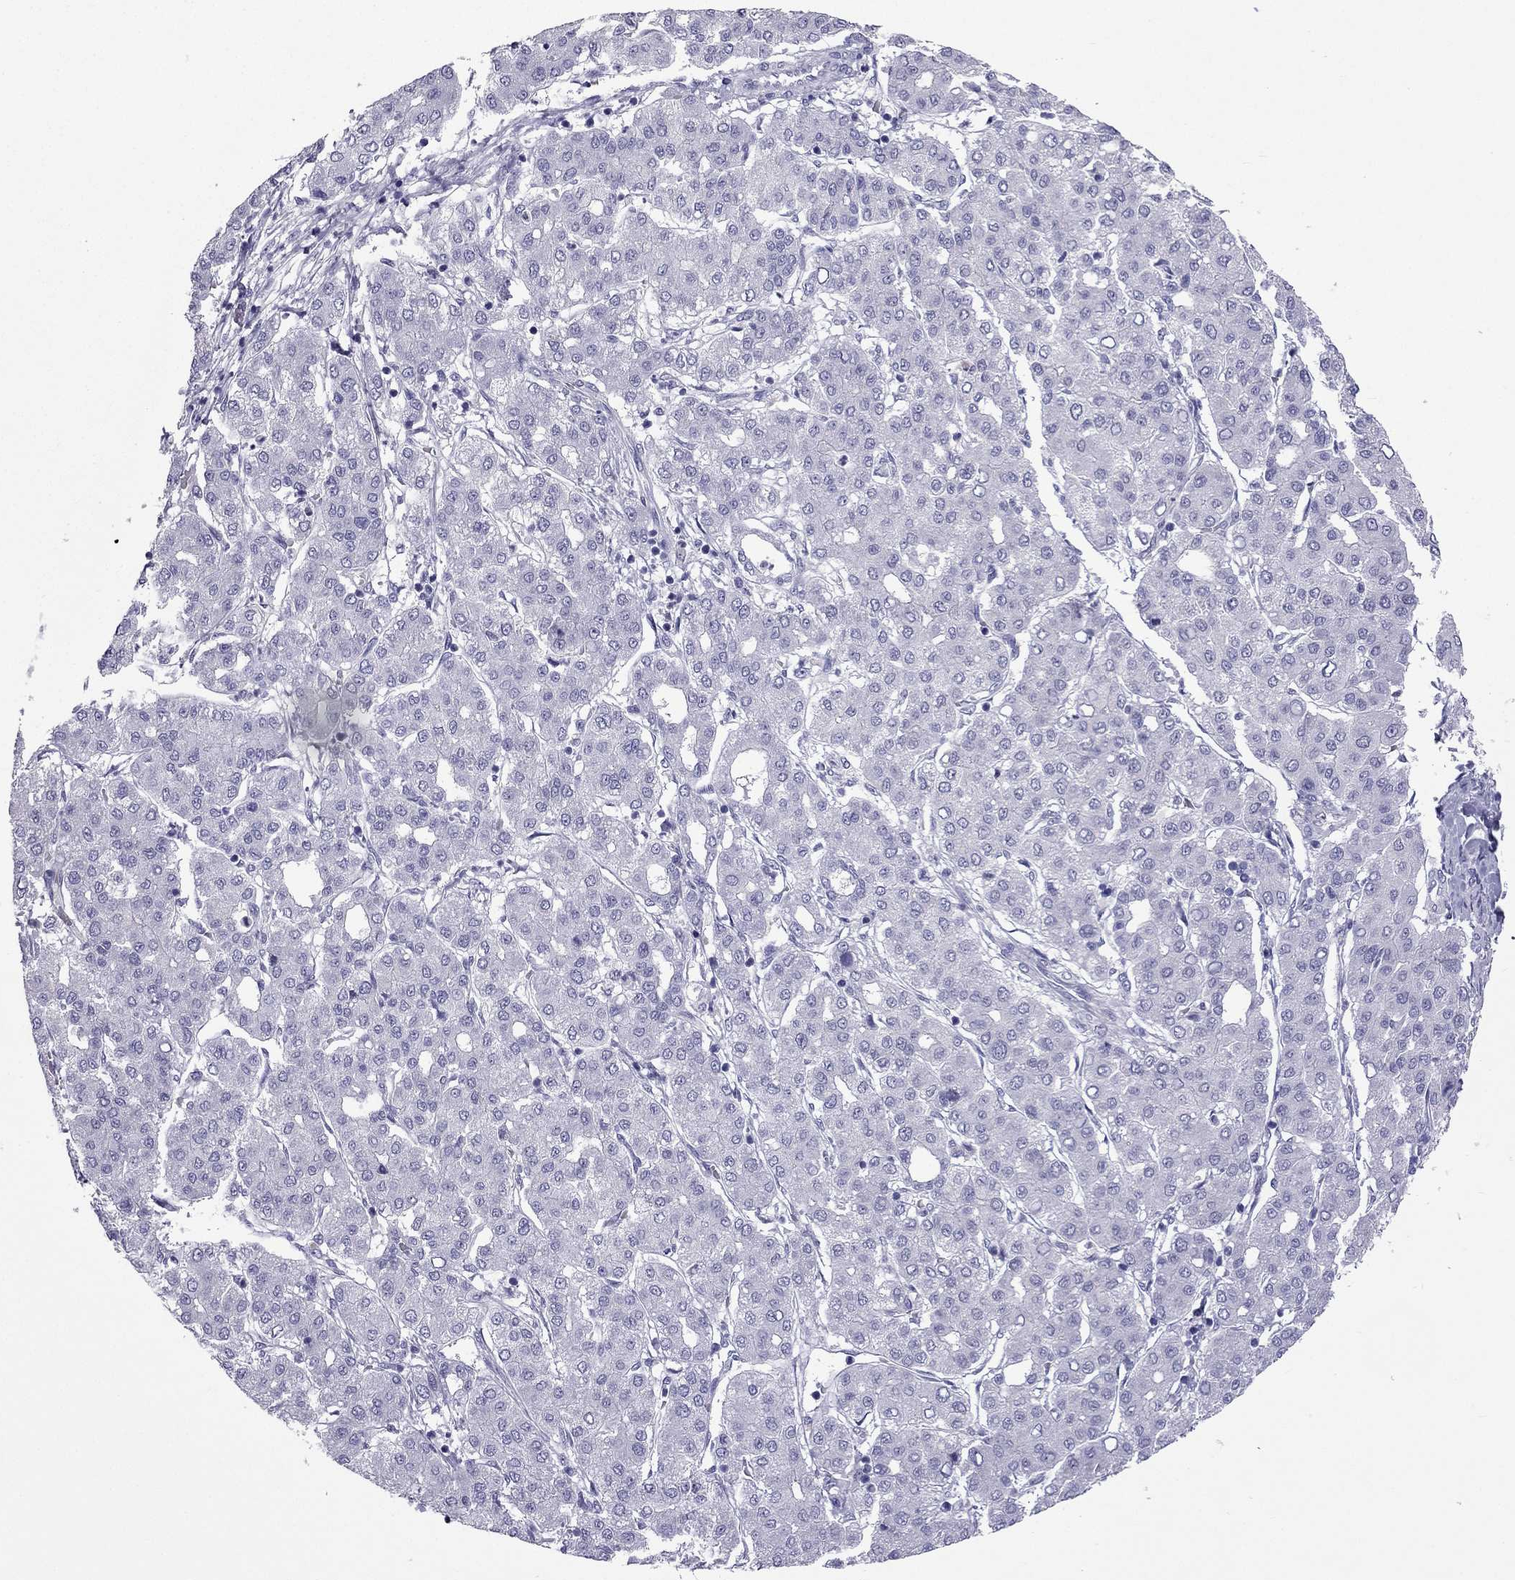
{"staining": {"intensity": "negative", "quantity": "none", "location": "none"}, "tissue": "liver cancer", "cell_type": "Tumor cells", "image_type": "cancer", "snomed": [{"axis": "morphology", "description": "Carcinoma, Hepatocellular, NOS"}, {"axis": "topography", "description": "Liver"}], "caption": "Image shows no significant protein staining in tumor cells of liver cancer.", "gene": "GJA8", "patient": {"sex": "male", "age": 65}}